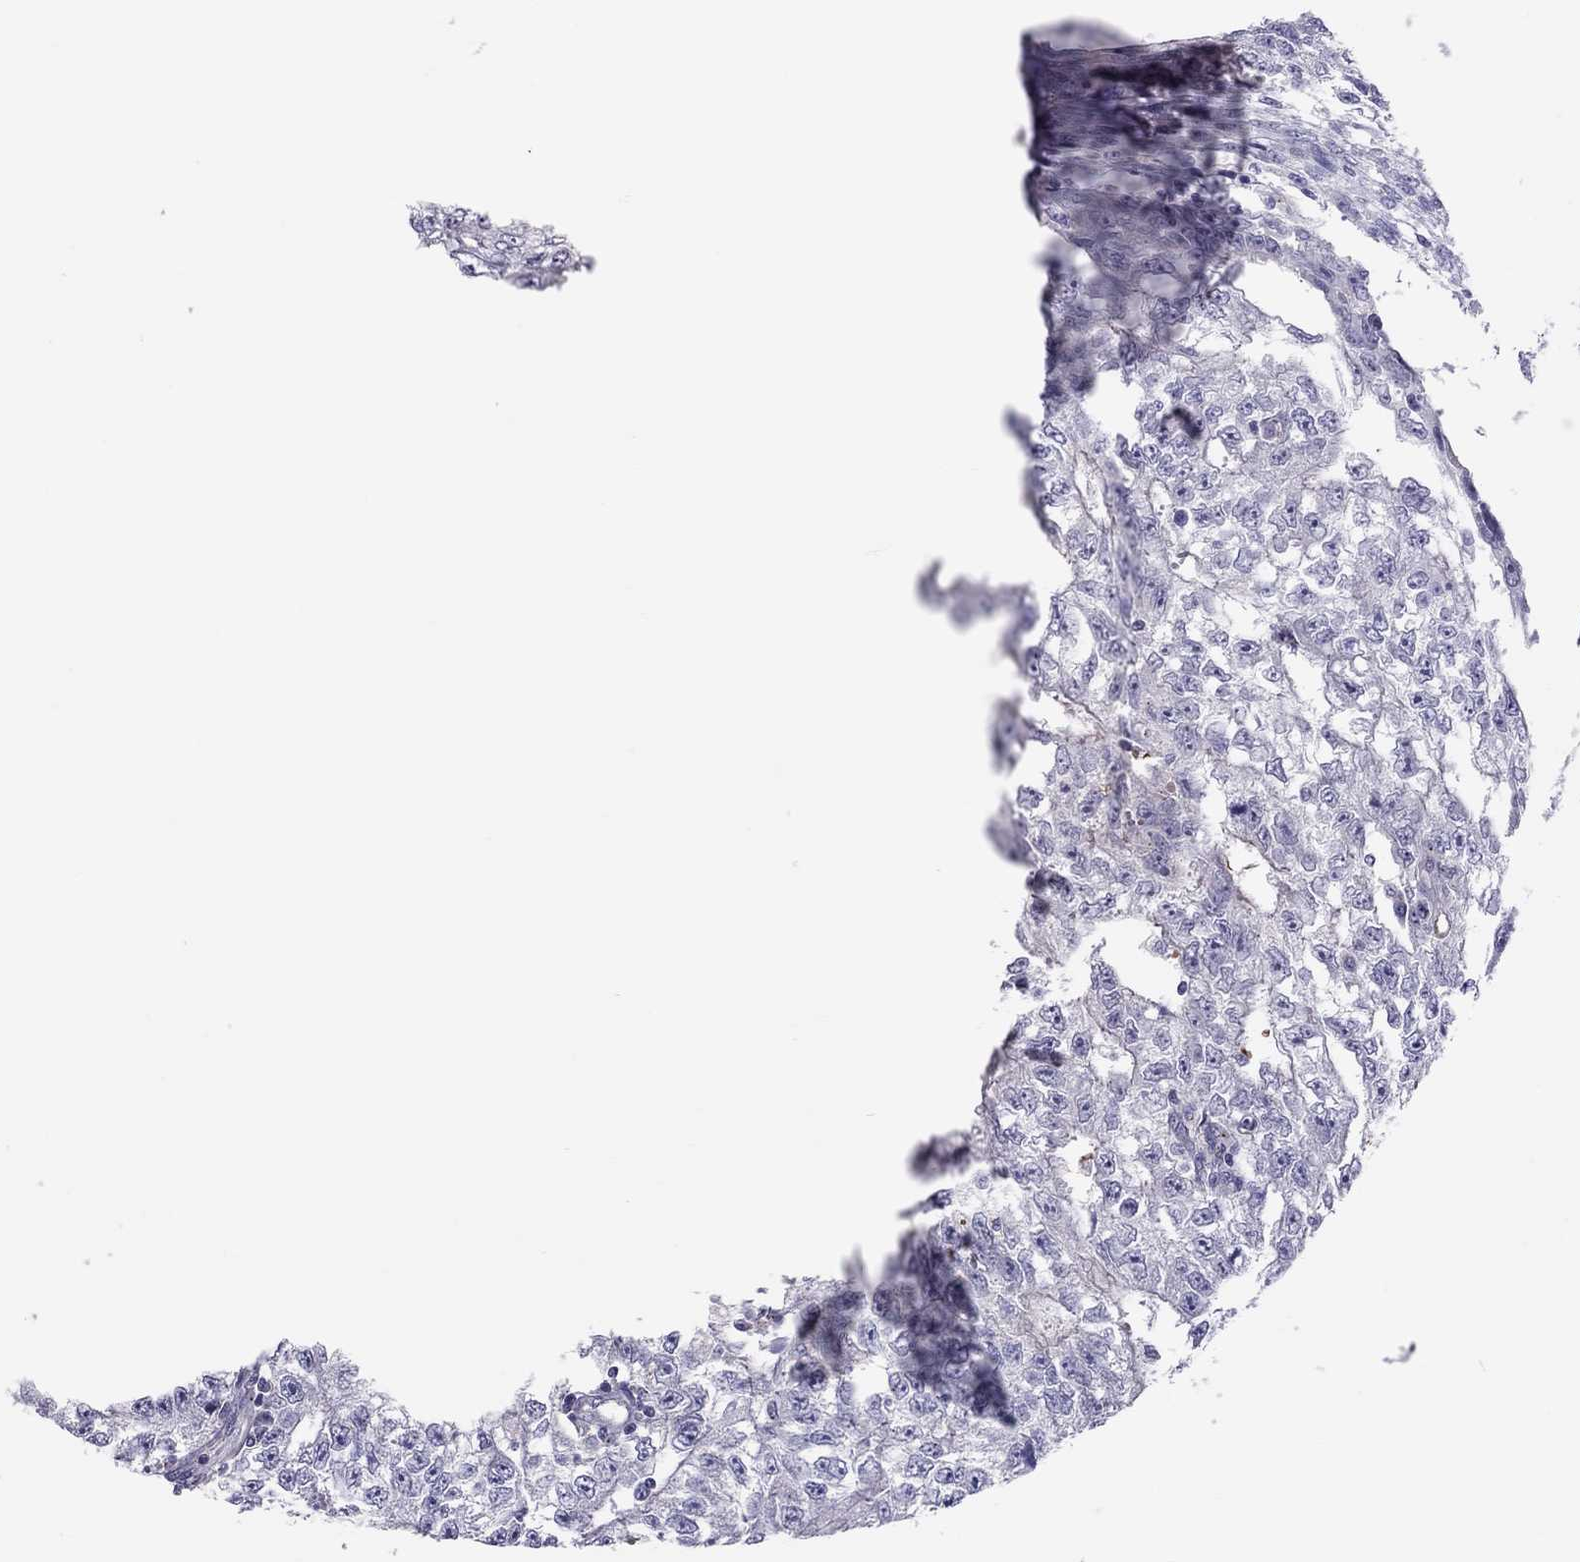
{"staining": {"intensity": "negative", "quantity": "none", "location": "none"}, "tissue": "testis cancer", "cell_type": "Tumor cells", "image_type": "cancer", "snomed": [{"axis": "morphology", "description": "Carcinoma, Embryonal, NOS"}, {"axis": "morphology", "description": "Teratoma, malignant, NOS"}, {"axis": "topography", "description": "Testis"}], "caption": "Tumor cells are negative for brown protein staining in testis cancer. (Brightfield microscopy of DAB (3,3'-diaminobenzidine) immunohistochemistry (IHC) at high magnification).", "gene": "FRMD1", "patient": {"sex": "male", "age": 24}}